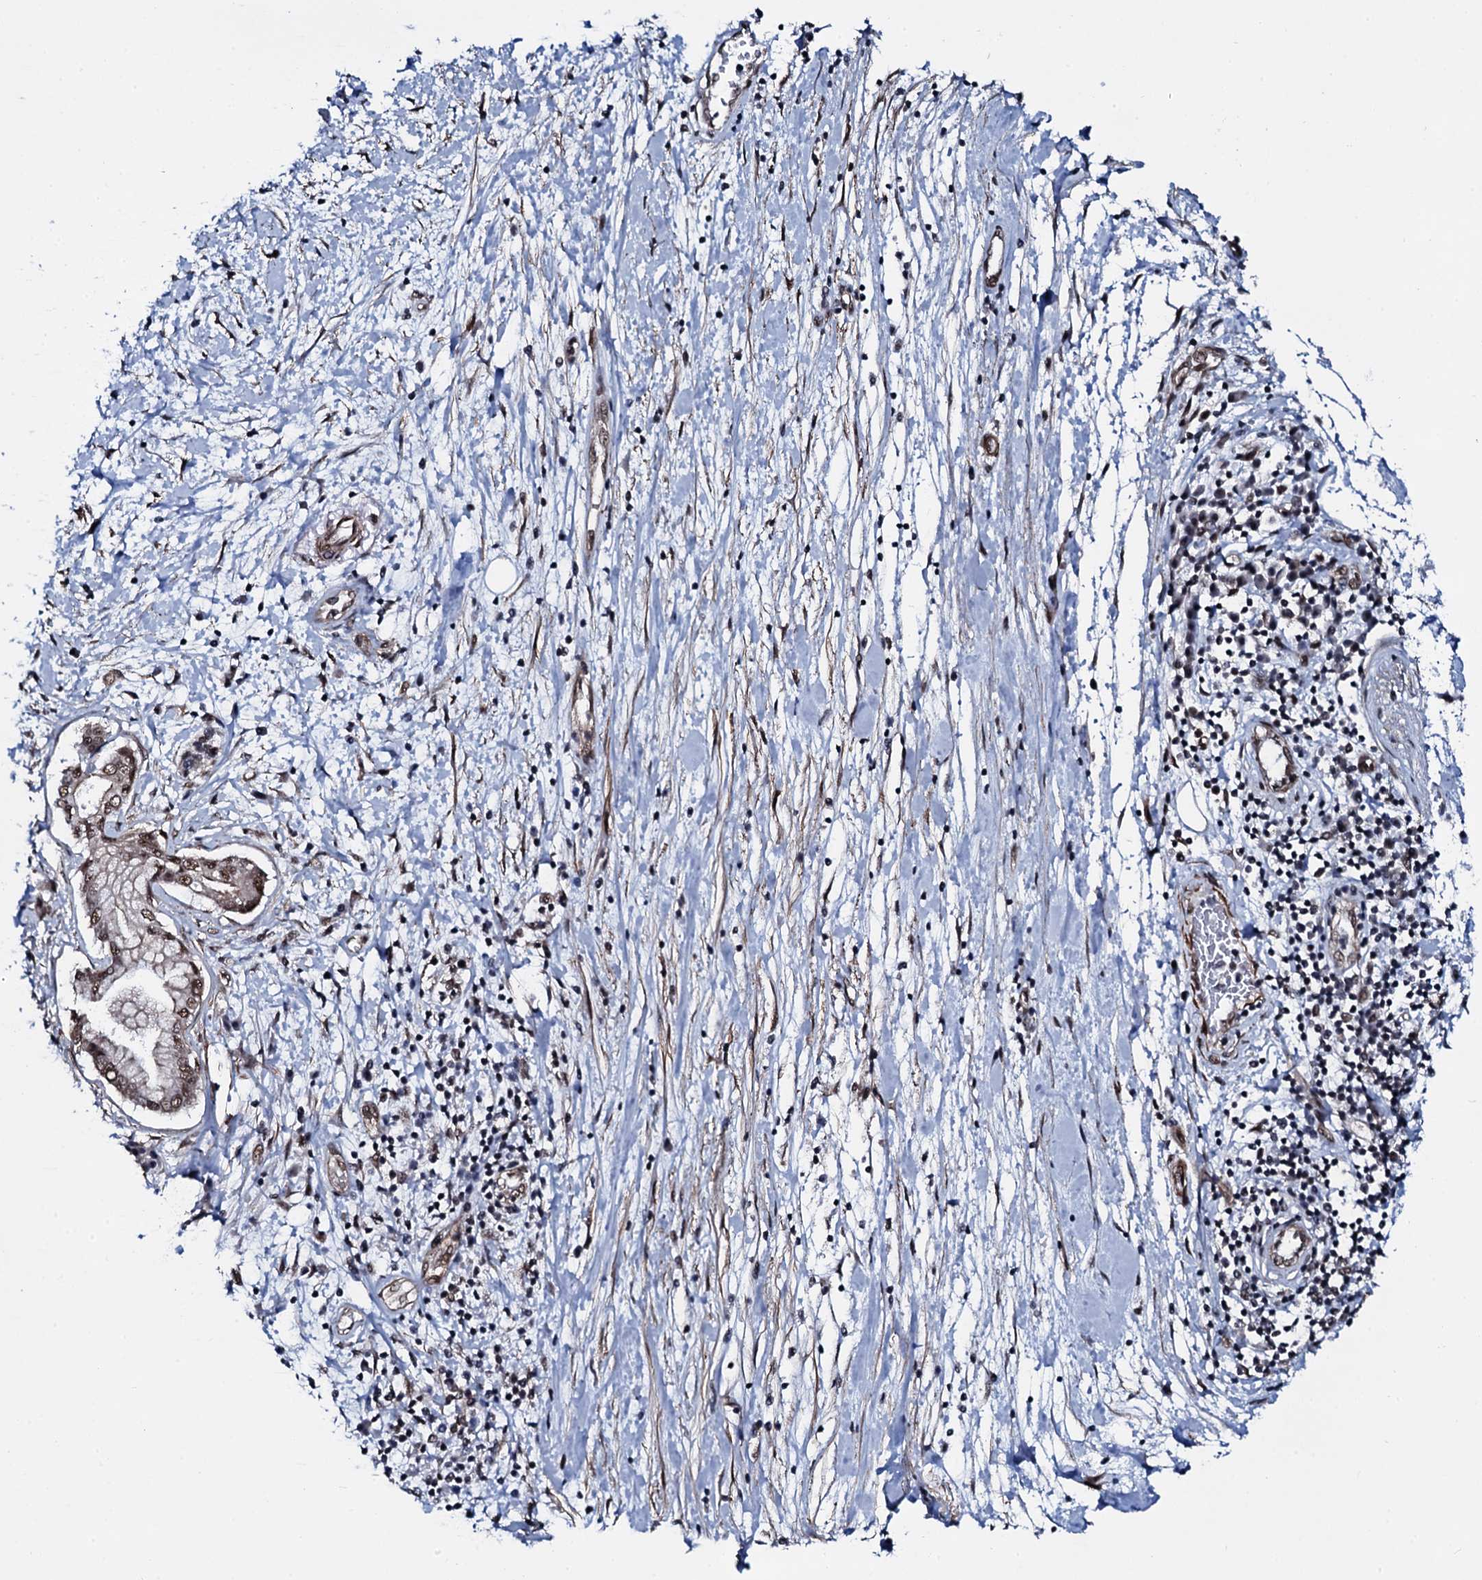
{"staining": {"intensity": "moderate", "quantity": ">75%", "location": "nuclear"}, "tissue": "pancreatic cancer", "cell_type": "Tumor cells", "image_type": "cancer", "snomed": [{"axis": "morphology", "description": "Adenocarcinoma, NOS"}, {"axis": "topography", "description": "Pancreas"}], "caption": "Approximately >75% of tumor cells in human pancreatic cancer (adenocarcinoma) reveal moderate nuclear protein staining as visualized by brown immunohistochemical staining.", "gene": "CWC15", "patient": {"sex": "female", "age": 73}}